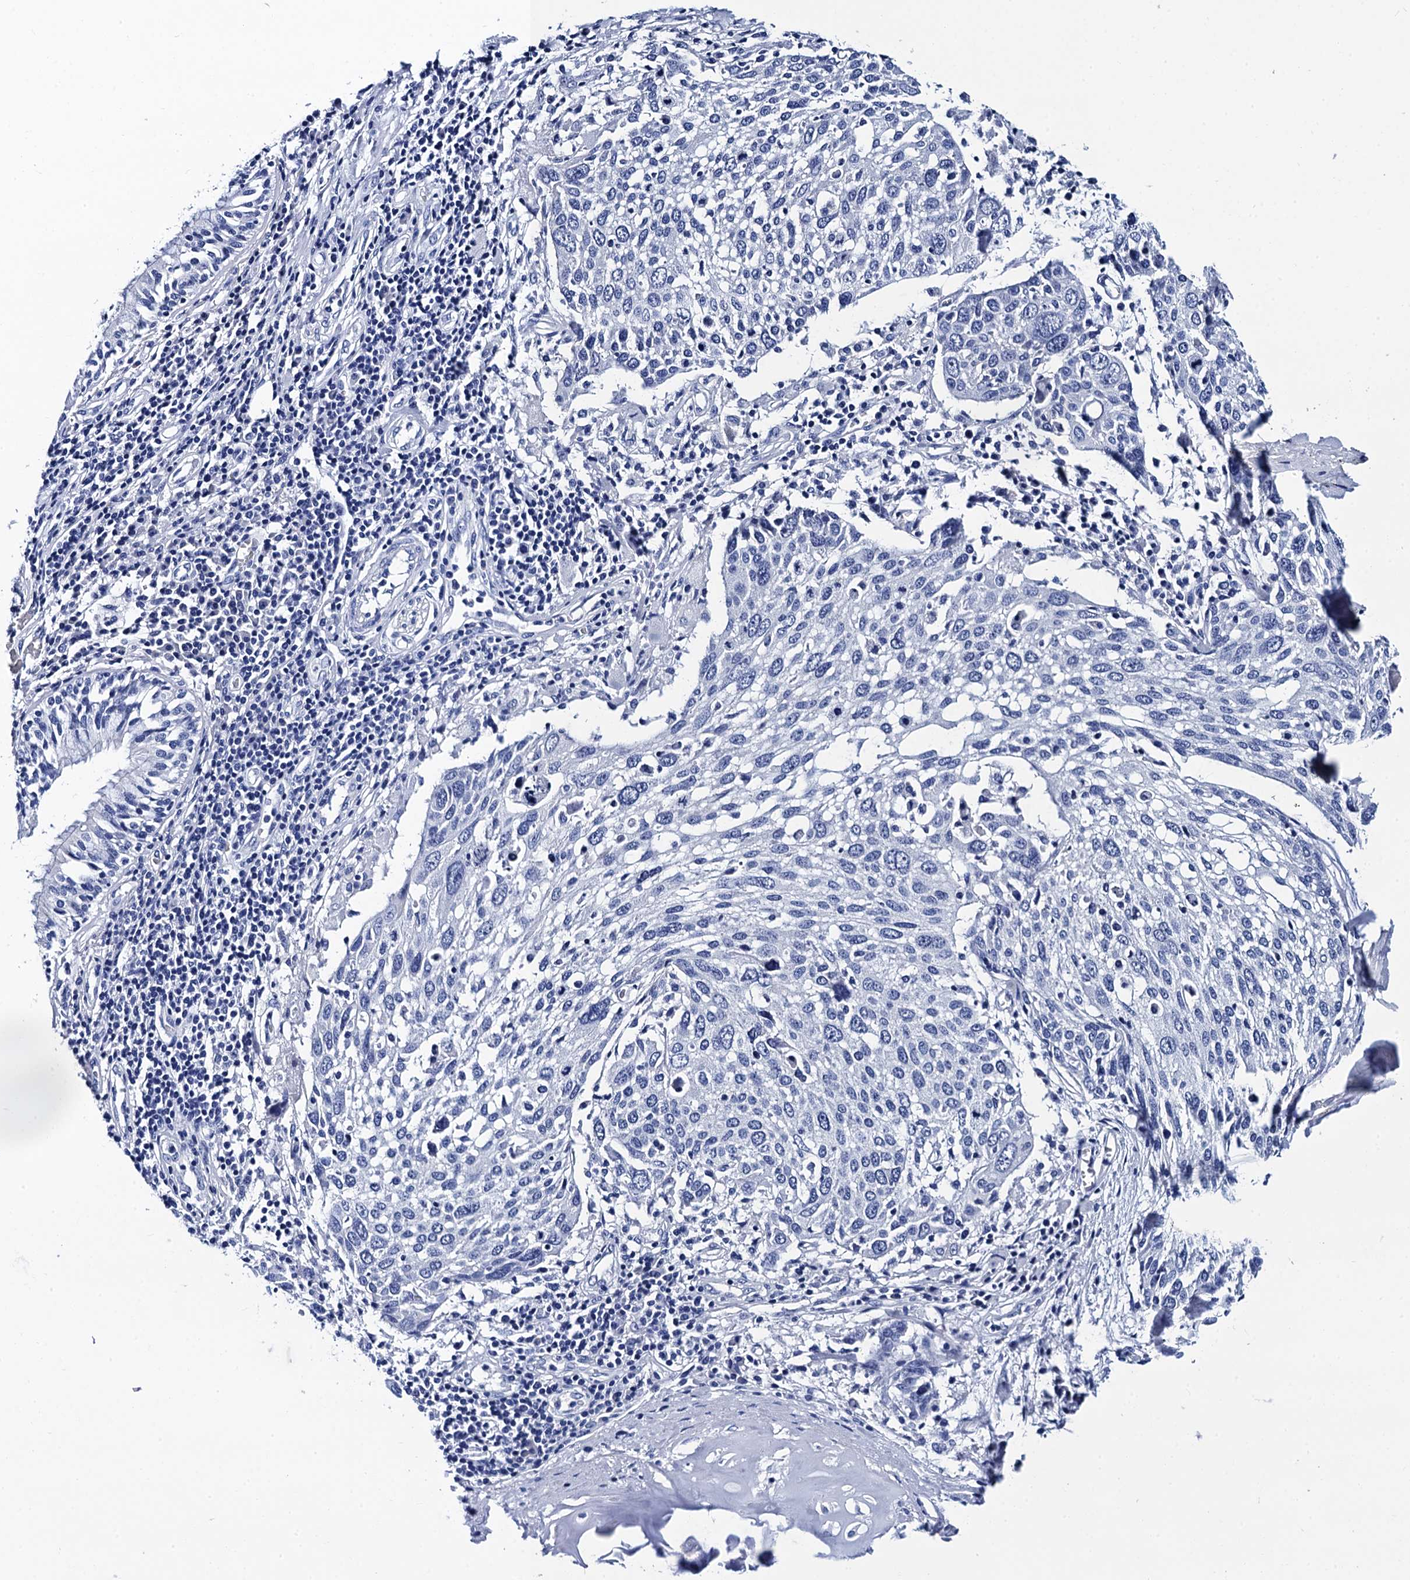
{"staining": {"intensity": "negative", "quantity": "none", "location": "none"}, "tissue": "lung cancer", "cell_type": "Tumor cells", "image_type": "cancer", "snomed": [{"axis": "morphology", "description": "Squamous cell carcinoma, NOS"}, {"axis": "topography", "description": "Lung"}], "caption": "There is no significant staining in tumor cells of lung squamous cell carcinoma.", "gene": "MYBPC3", "patient": {"sex": "male", "age": 65}}